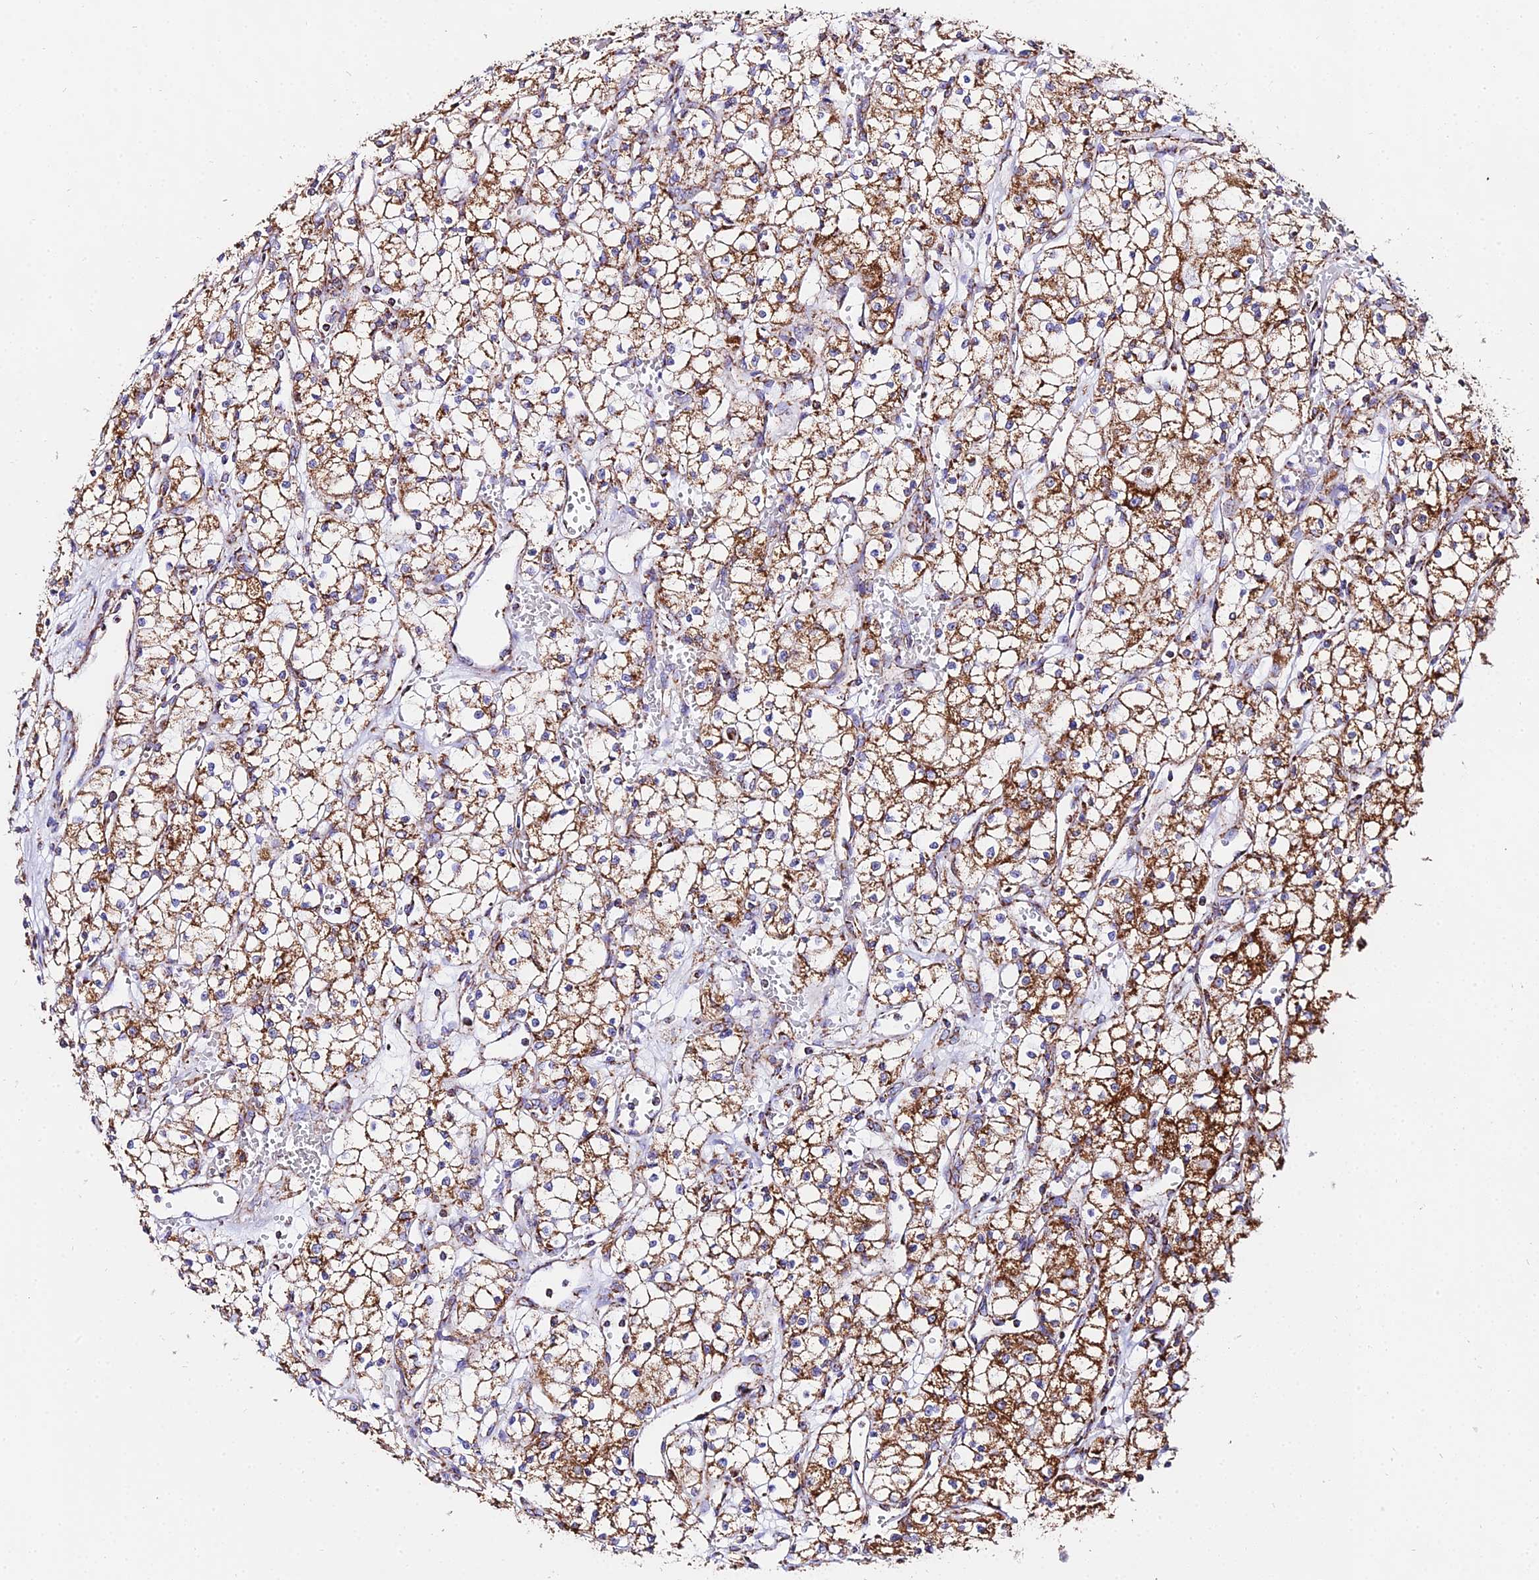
{"staining": {"intensity": "strong", "quantity": ">75%", "location": "cytoplasmic/membranous"}, "tissue": "renal cancer", "cell_type": "Tumor cells", "image_type": "cancer", "snomed": [{"axis": "morphology", "description": "Adenocarcinoma, NOS"}, {"axis": "topography", "description": "Kidney"}], "caption": "The histopathology image shows immunohistochemical staining of renal cancer (adenocarcinoma). There is strong cytoplasmic/membranous expression is appreciated in approximately >75% of tumor cells. (Brightfield microscopy of DAB IHC at high magnification).", "gene": "ATP5PD", "patient": {"sex": "male", "age": 59}}